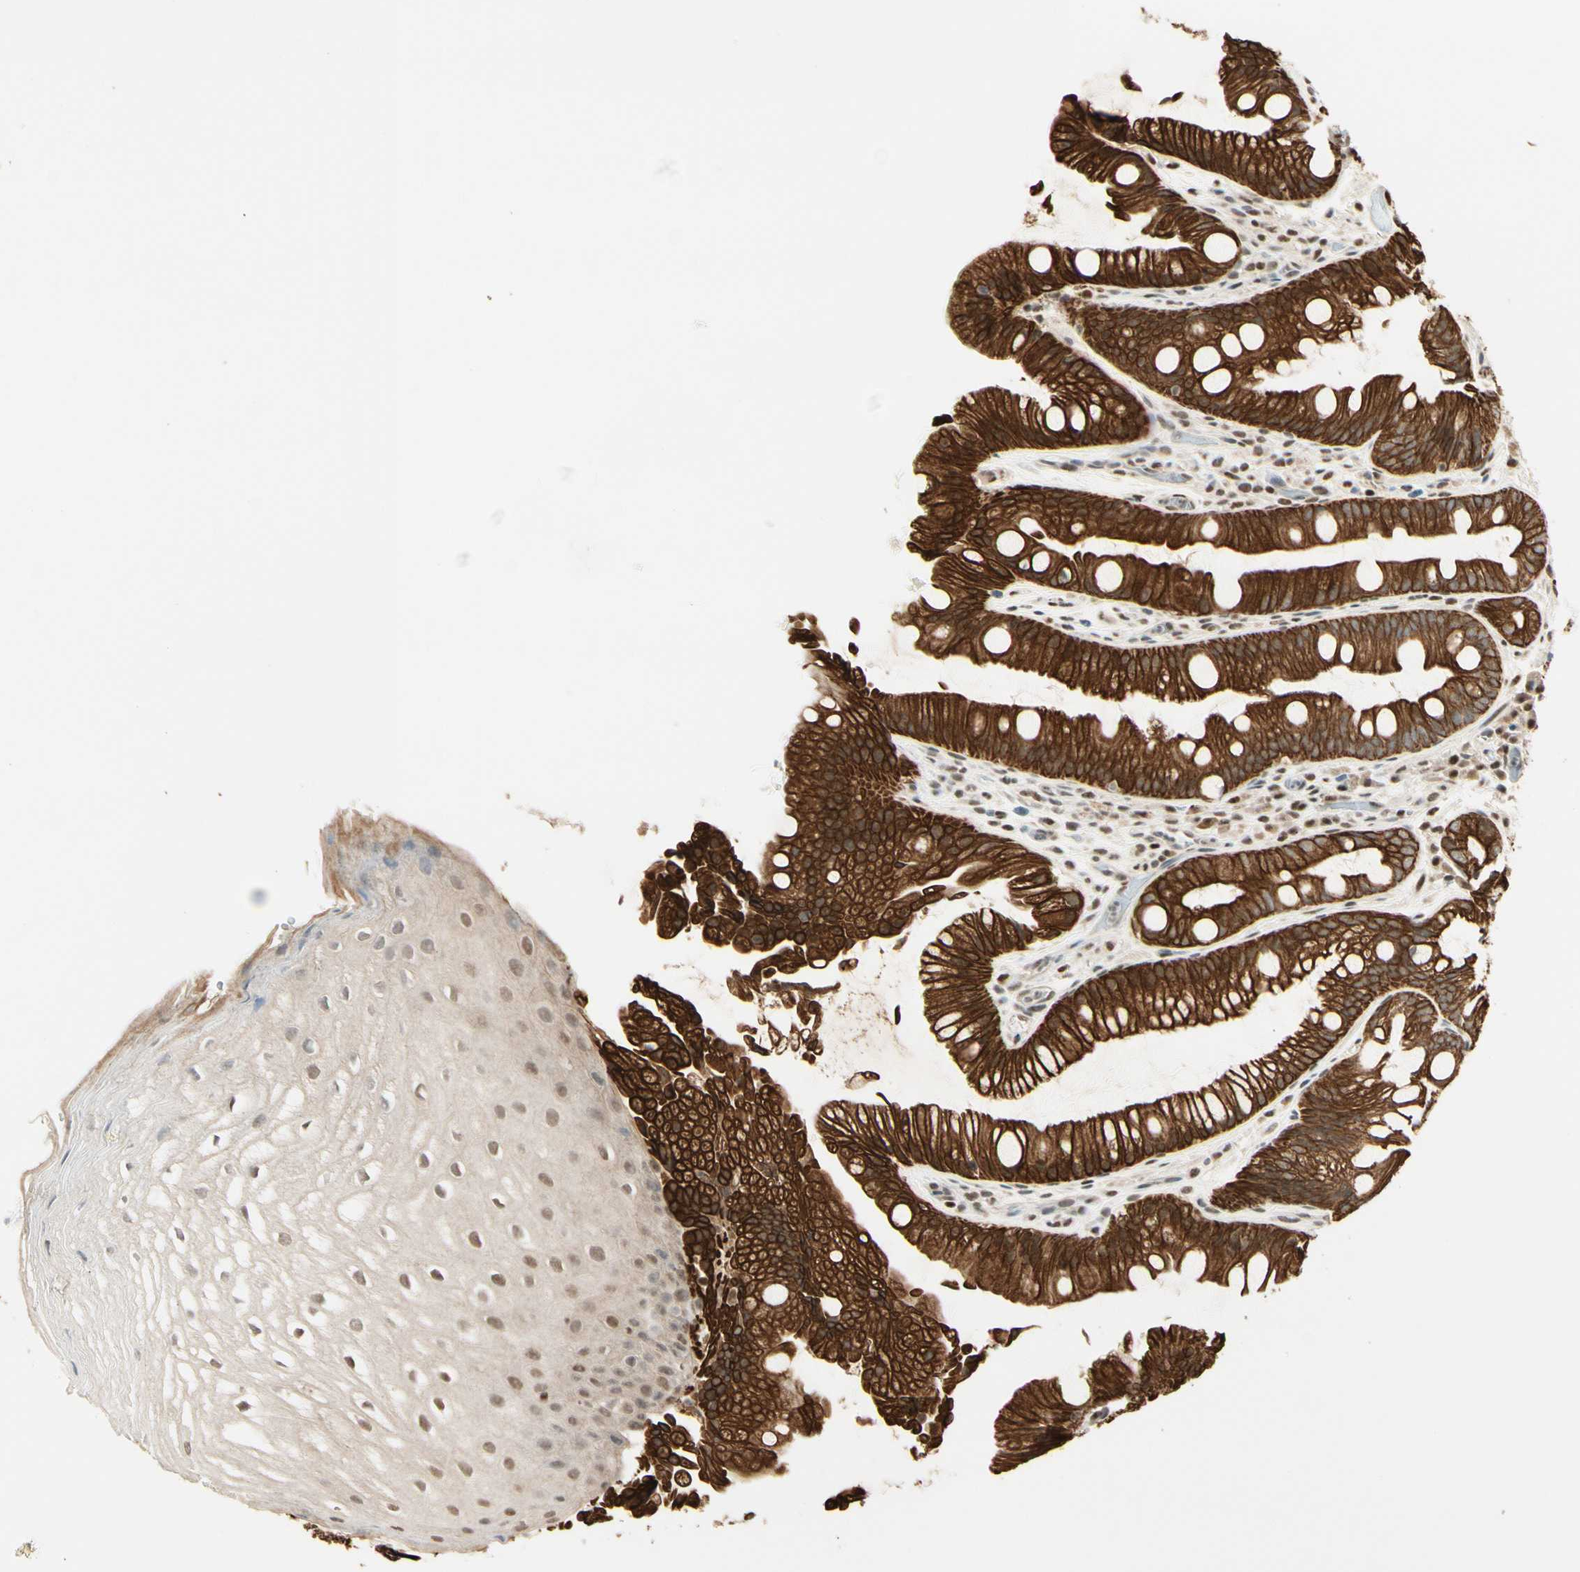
{"staining": {"intensity": "strong", "quantity": ">75%", "location": "cytoplasmic/membranous"}, "tissue": "stomach", "cell_type": "Glandular cells", "image_type": "normal", "snomed": [{"axis": "morphology", "description": "Normal tissue, NOS"}, {"axis": "topography", "description": "Stomach, upper"}], "caption": "IHC (DAB (3,3'-diaminobenzidine)) staining of benign stomach shows strong cytoplasmic/membranous protein staining in approximately >75% of glandular cells.", "gene": "ATXN1", "patient": {"sex": "male", "age": 72}}